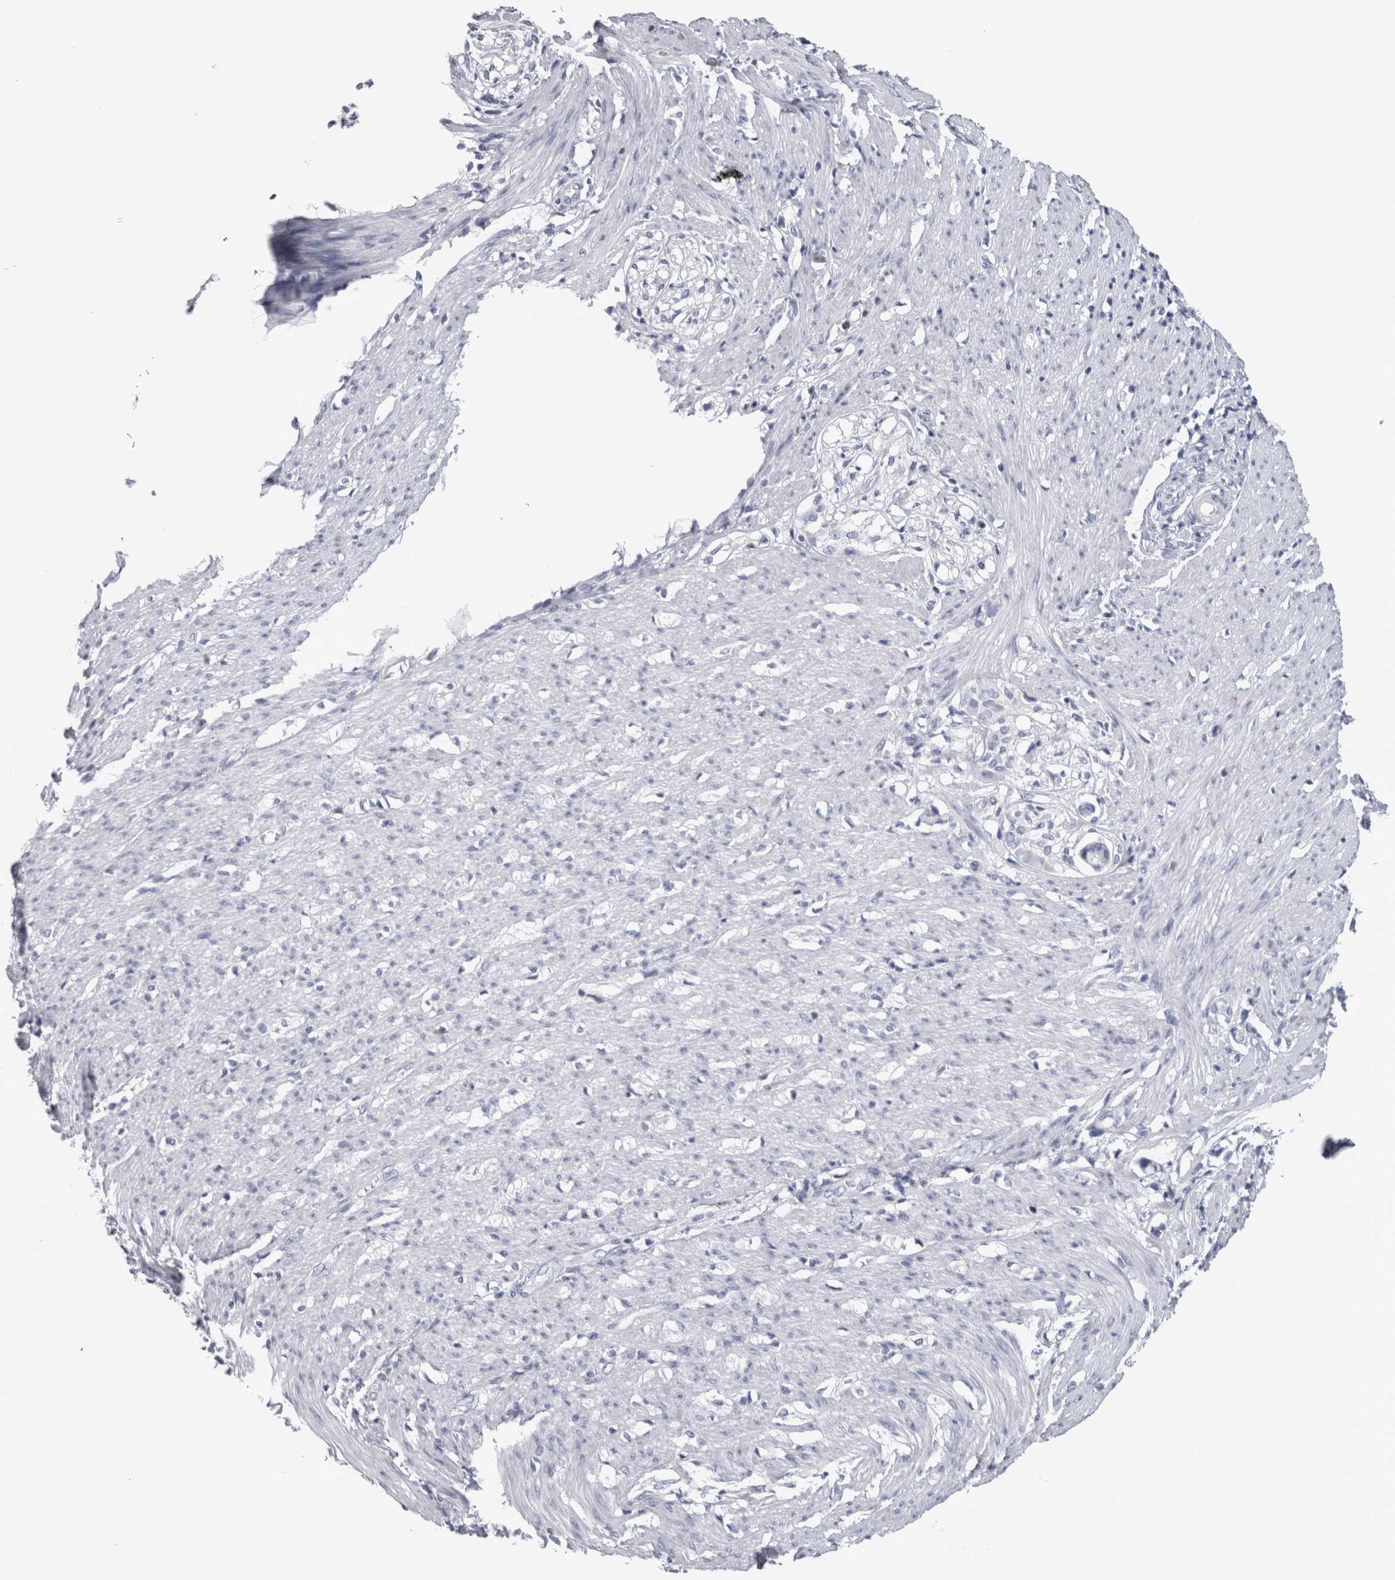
{"staining": {"intensity": "negative", "quantity": "none", "location": "none"}, "tissue": "smooth muscle", "cell_type": "Smooth muscle cells", "image_type": "normal", "snomed": [{"axis": "morphology", "description": "Normal tissue, NOS"}, {"axis": "morphology", "description": "Adenocarcinoma, NOS"}, {"axis": "topography", "description": "Colon"}, {"axis": "topography", "description": "Peripheral nerve tissue"}], "caption": "This image is of normal smooth muscle stained with immunohistochemistry to label a protein in brown with the nuclei are counter-stained blue. There is no positivity in smooth muscle cells. The staining was performed using DAB to visualize the protein expression in brown, while the nuclei were stained in blue with hematoxylin (Magnification: 20x).", "gene": "PAX5", "patient": {"sex": "male", "age": 14}}